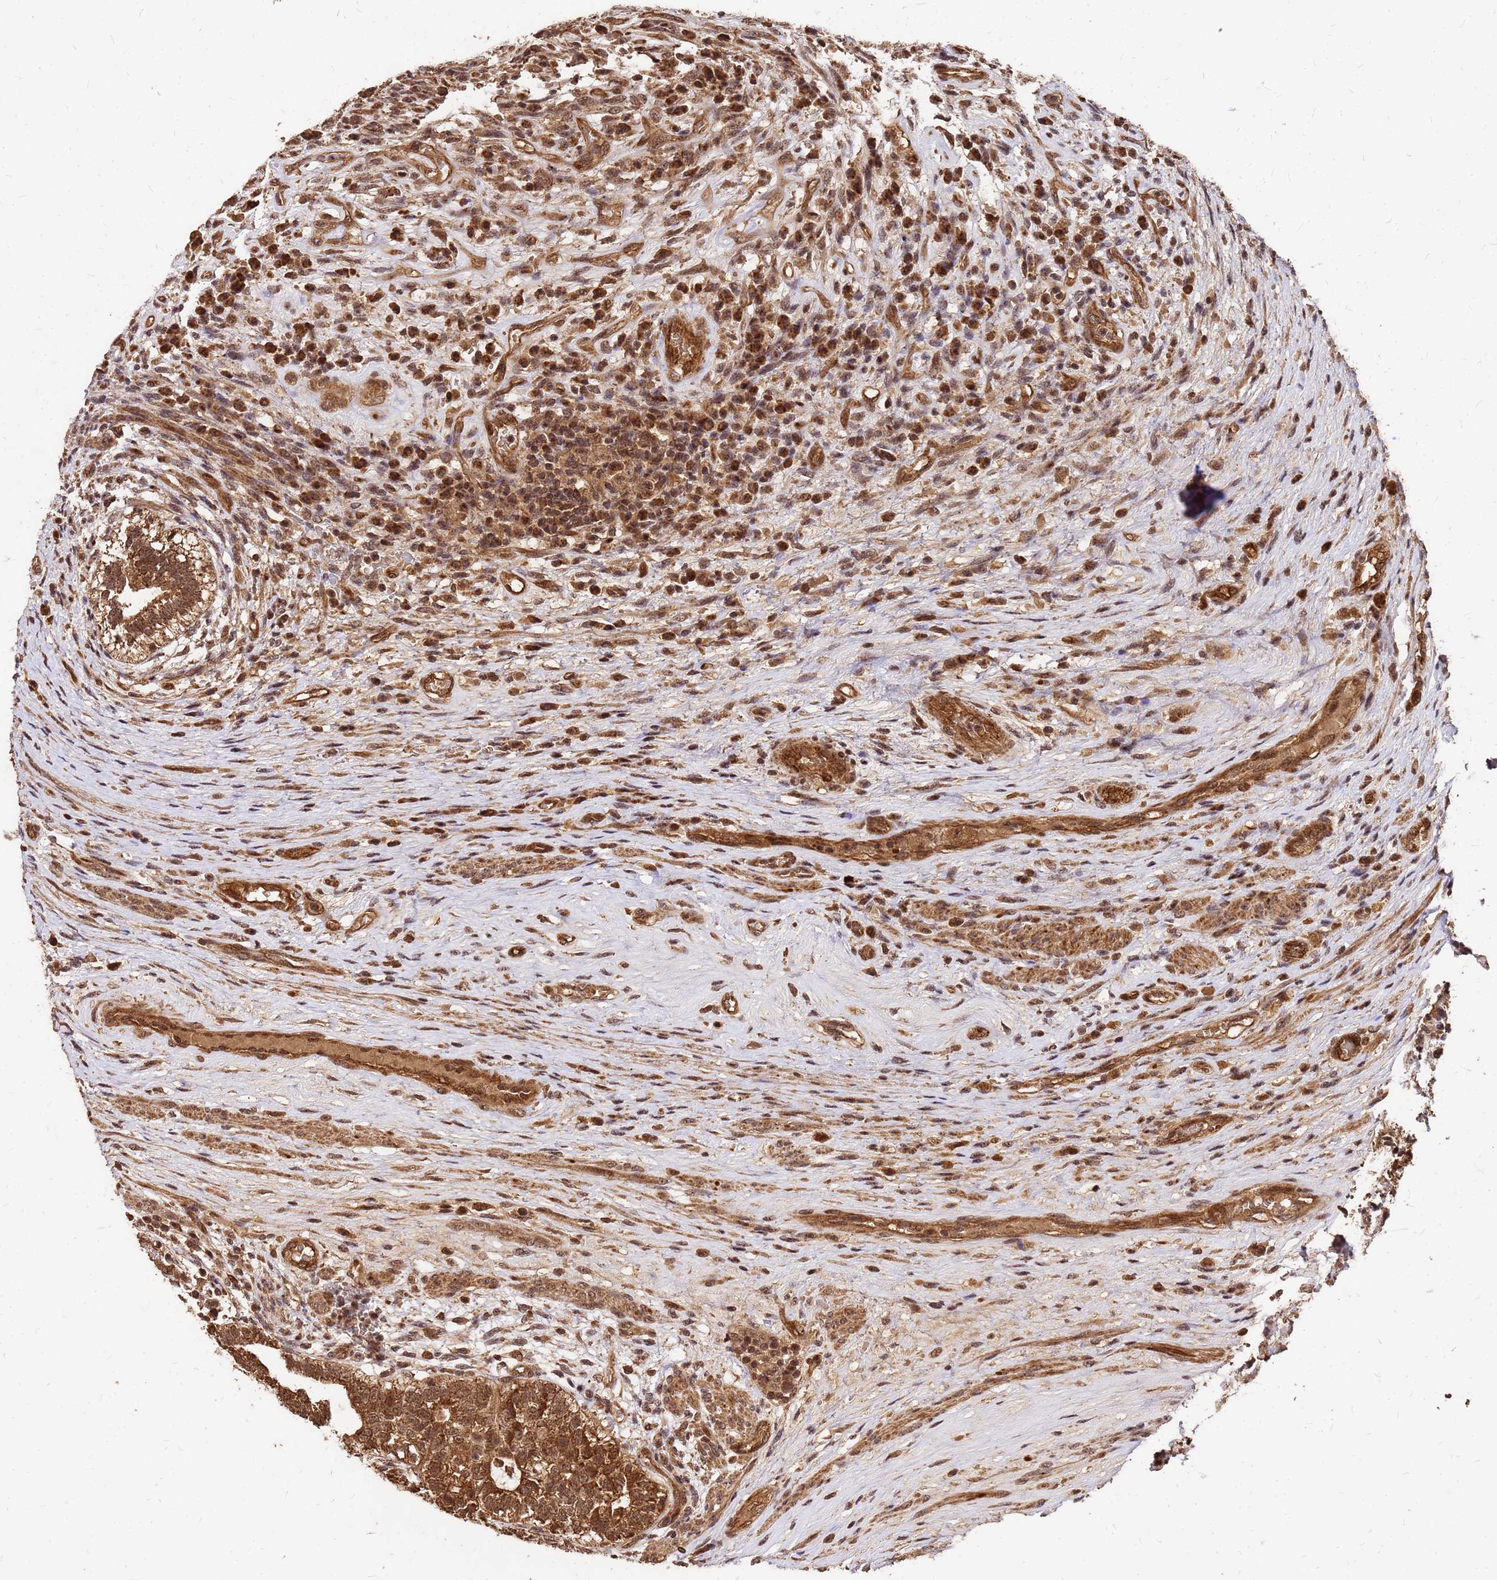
{"staining": {"intensity": "strong", "quantity": ">75%", "location": "cytoplasmic/membranous,nuclear"}, "tissue": "testis cancer", "cell_type": "Tumor cells", "image_type": "cancer", "snomed": [{"axis": "morphology", "description": "Carcinoma, Embryonal, NOS"}, {"axis": "topography", "description": "Testis"}], "caption": "Protein analysis of testis cancer tissue demonstrates strong cytoplasmic/membranous and nuclear staining in approximately >75% of tumor cells. Nuclei are stained in blue.", "gene": "GPATCH8", "patient": {"sex": "male", "age": 26}}